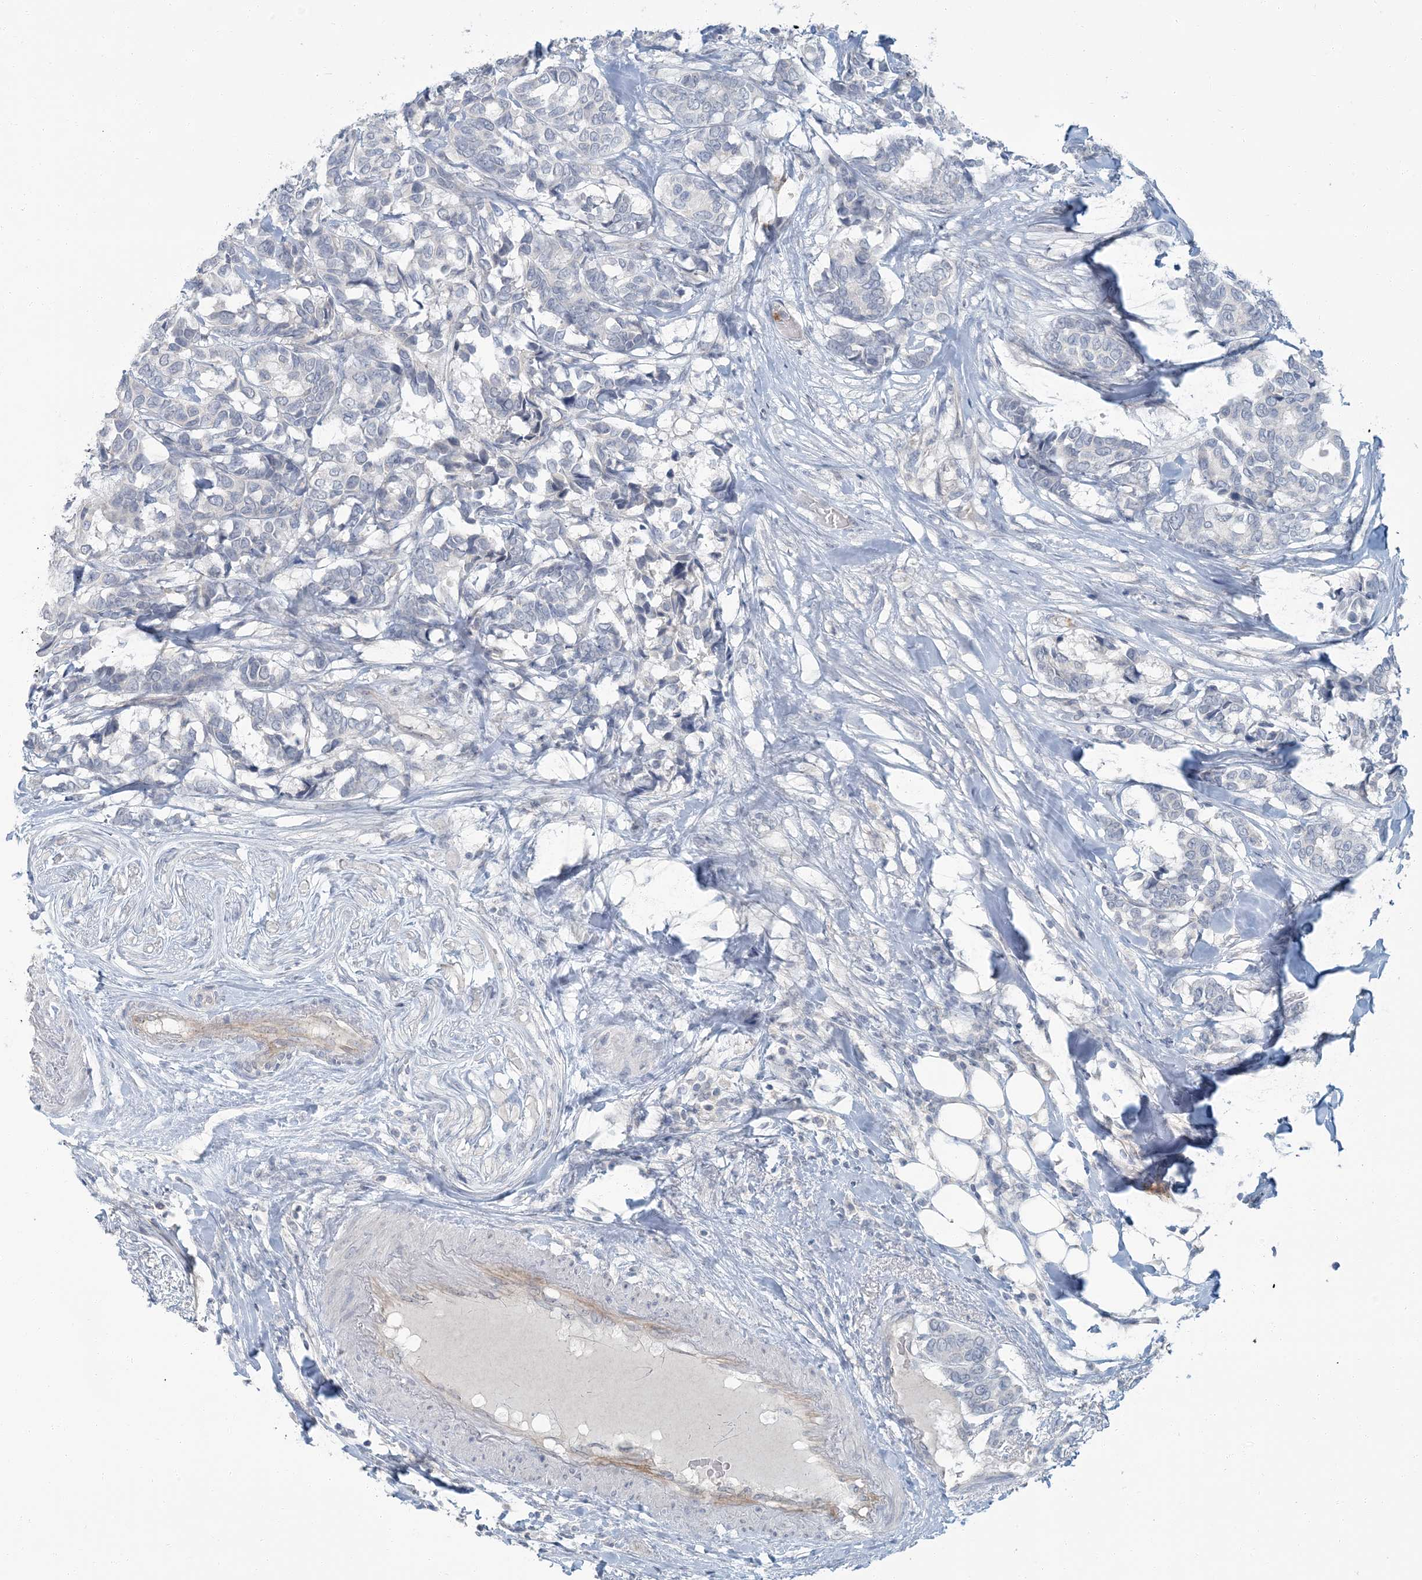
{"staining": {"intensity": "negative", "quantity": "none", "location": "none"}, "tissue": "breast cancer", "cell_type": "Tumor cells", "image_type": "cancer", "snomed": [{"axis": "morphology", "description": "Duct carcinoma"}, {"axis": "topography", "description": "Breast"}], "caption": "High power microscopy micrograph of an IHC histopathology image of breast cancer, revealing no significant staining in tumor cells.", "gene": "EPHA4", "patient": {"sex": "female", "age": 87}}